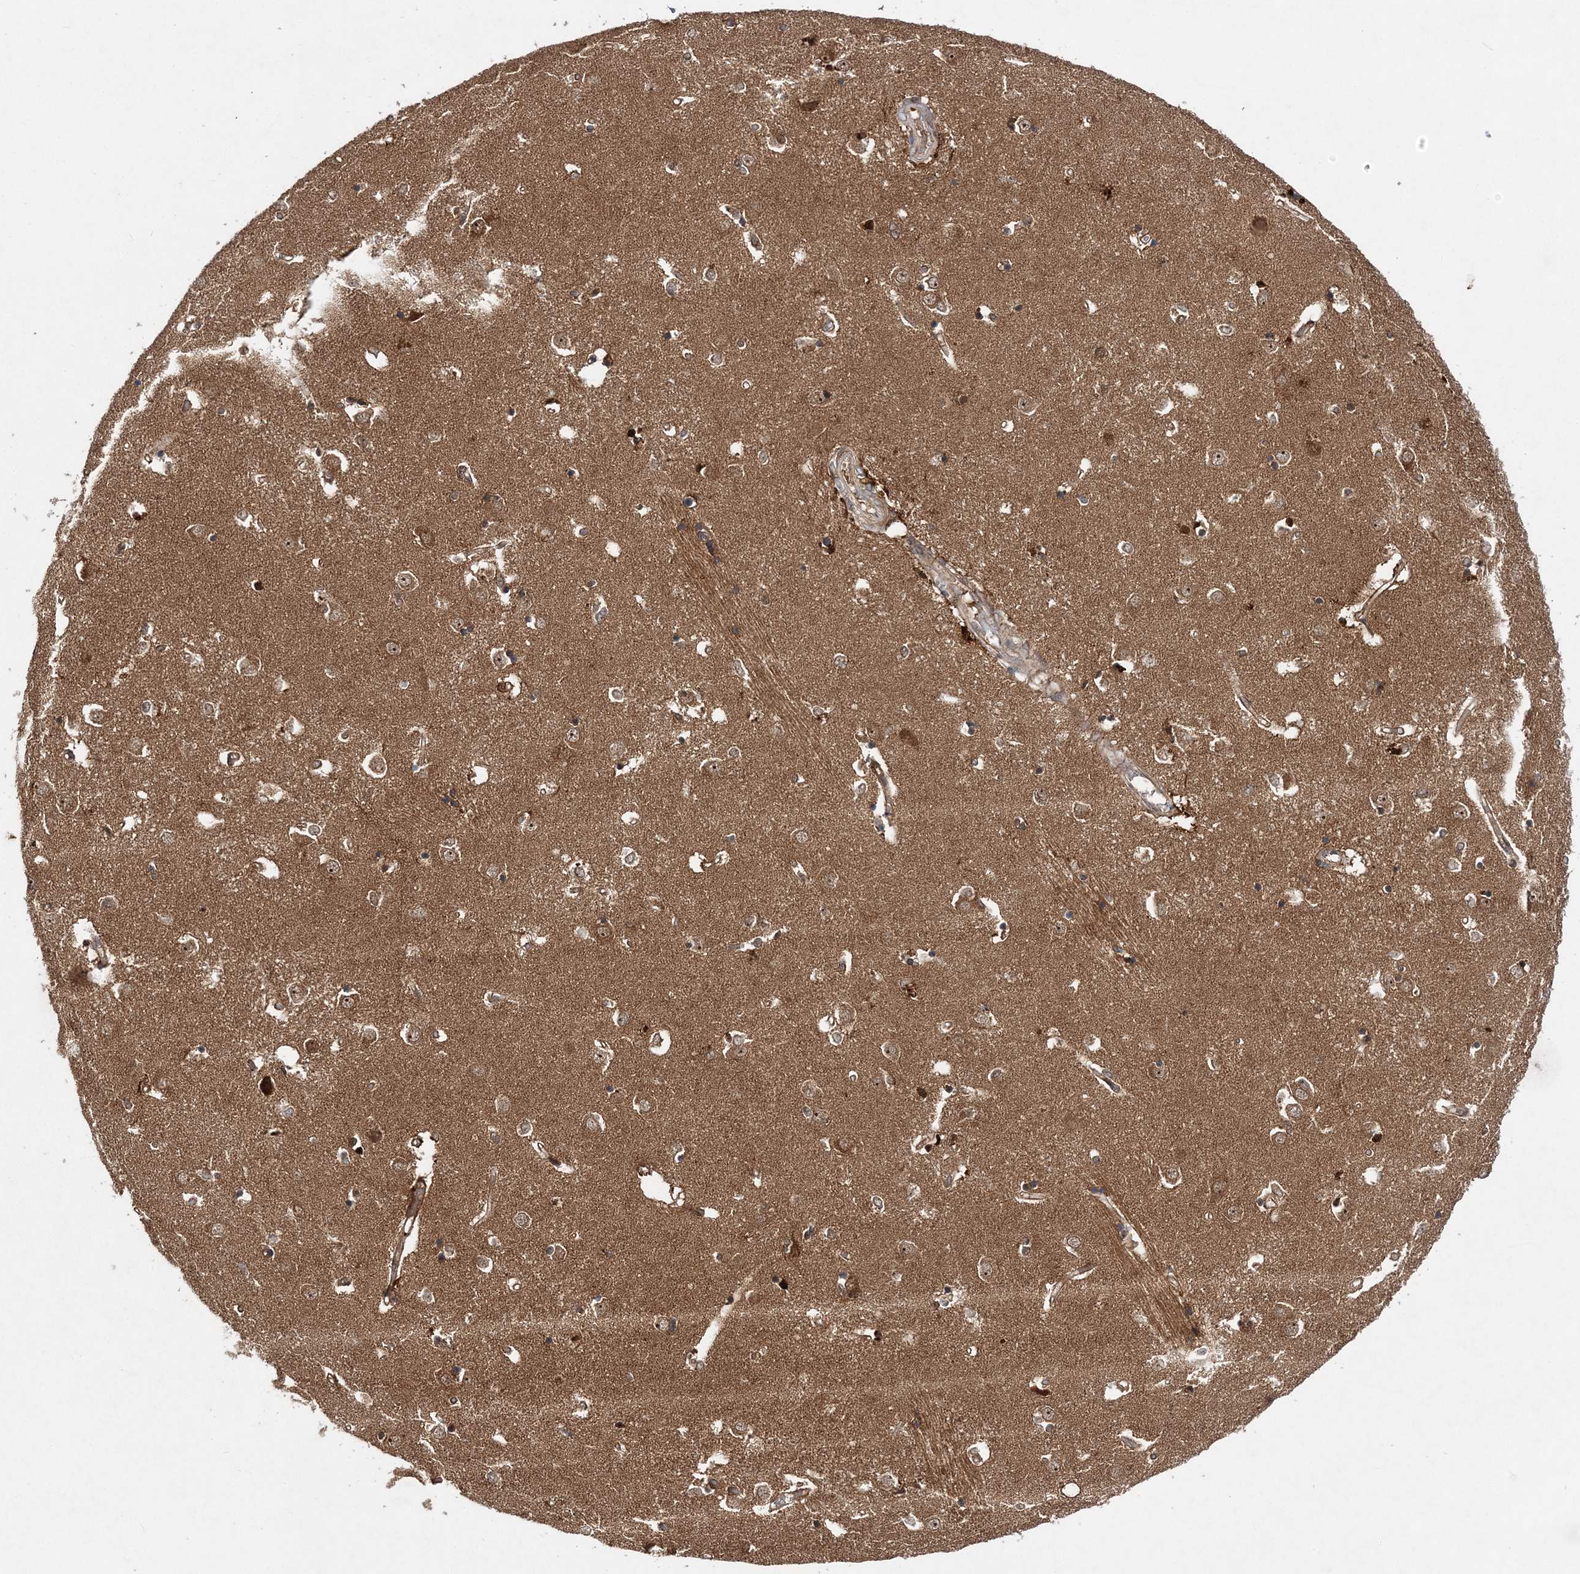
{"staining": {"intensity": "strong", "quantity": "25%-75%", "location": "cytoplasmic/membranous,nuclear"}, "tissue": "caudate", "cell_type": "Glial cells", "image_type": "normal", "snomed": [{"axis": "morphology", "description": "Normal tissue, NOS"}, {"axis": "topography", "description": "Lateral ventricle wall"}], "caption": "Brown immunohistochemical staining in unremarkable caudate exhibits strong cytoplasmic/membranous,nuclear positivity in approximately 25%-75% of glial cells.", "gene": "NIF3L1", "patient": {"sex": "male", "age": 45}}